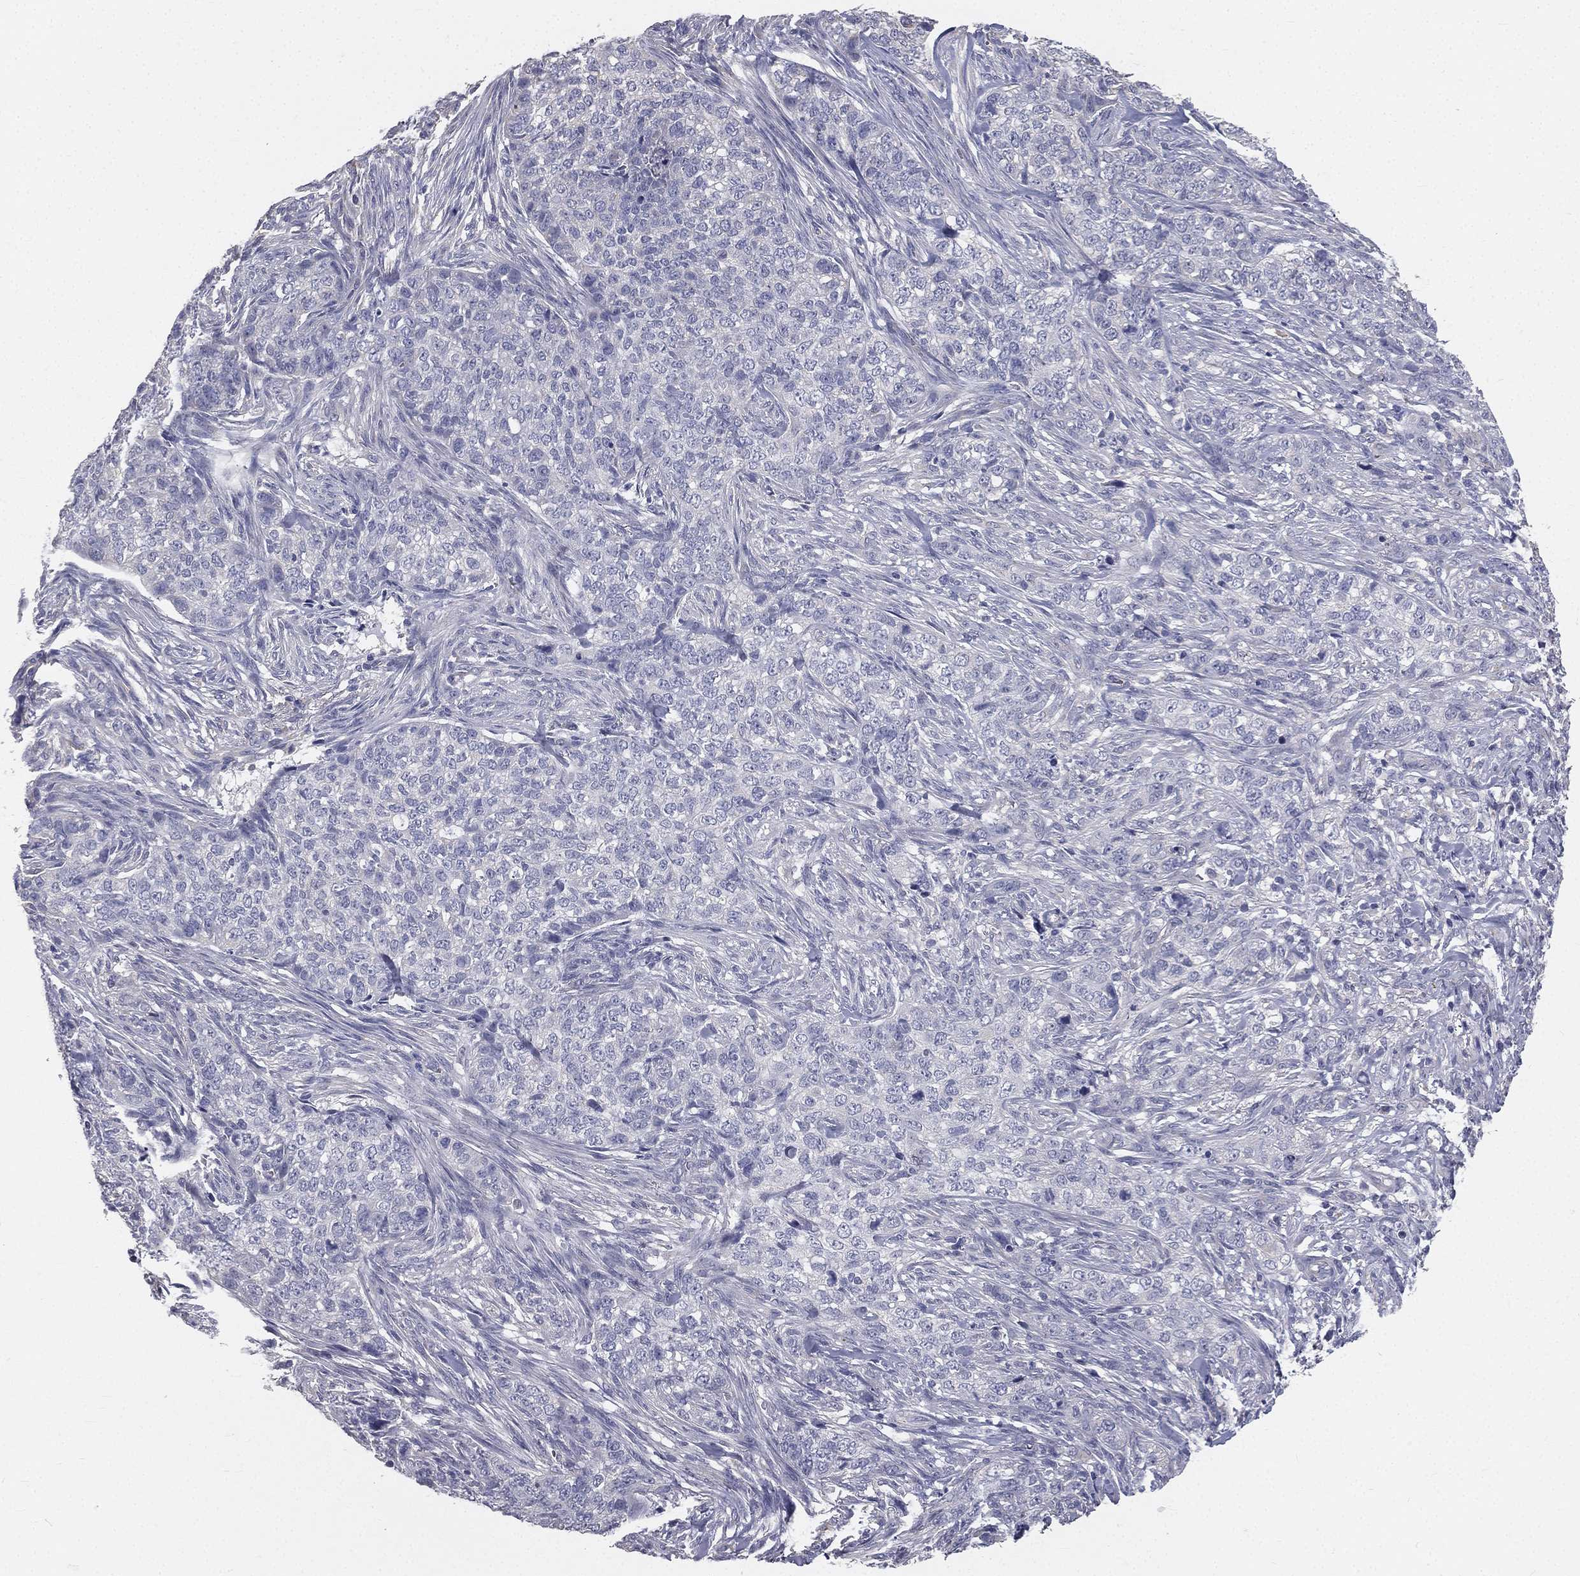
{"staining": {"intensity": "negative", "quantity": "none", "location": "none"}, "tissue": "skin cancer", "cell_type": "Tumor cells", "image_type": "cancer", "snomed": [{"axis": "morphology", "description": "Basal cell carcinoma"}, {"axis": "topography", "description": "Skin"}], "caption": "Skin cancer (basal cell carcinoma) was stained to show a protein in brown. There is no significant staining in tumor cells. Brightfield microscopy of IHC stained with DAB (3,3'-diaminobenzidine) (brown) and hematoxylin (blue), captured at high magnification.", "gene": "MUC13", "patient": {"sex": "female", "age": 69}}